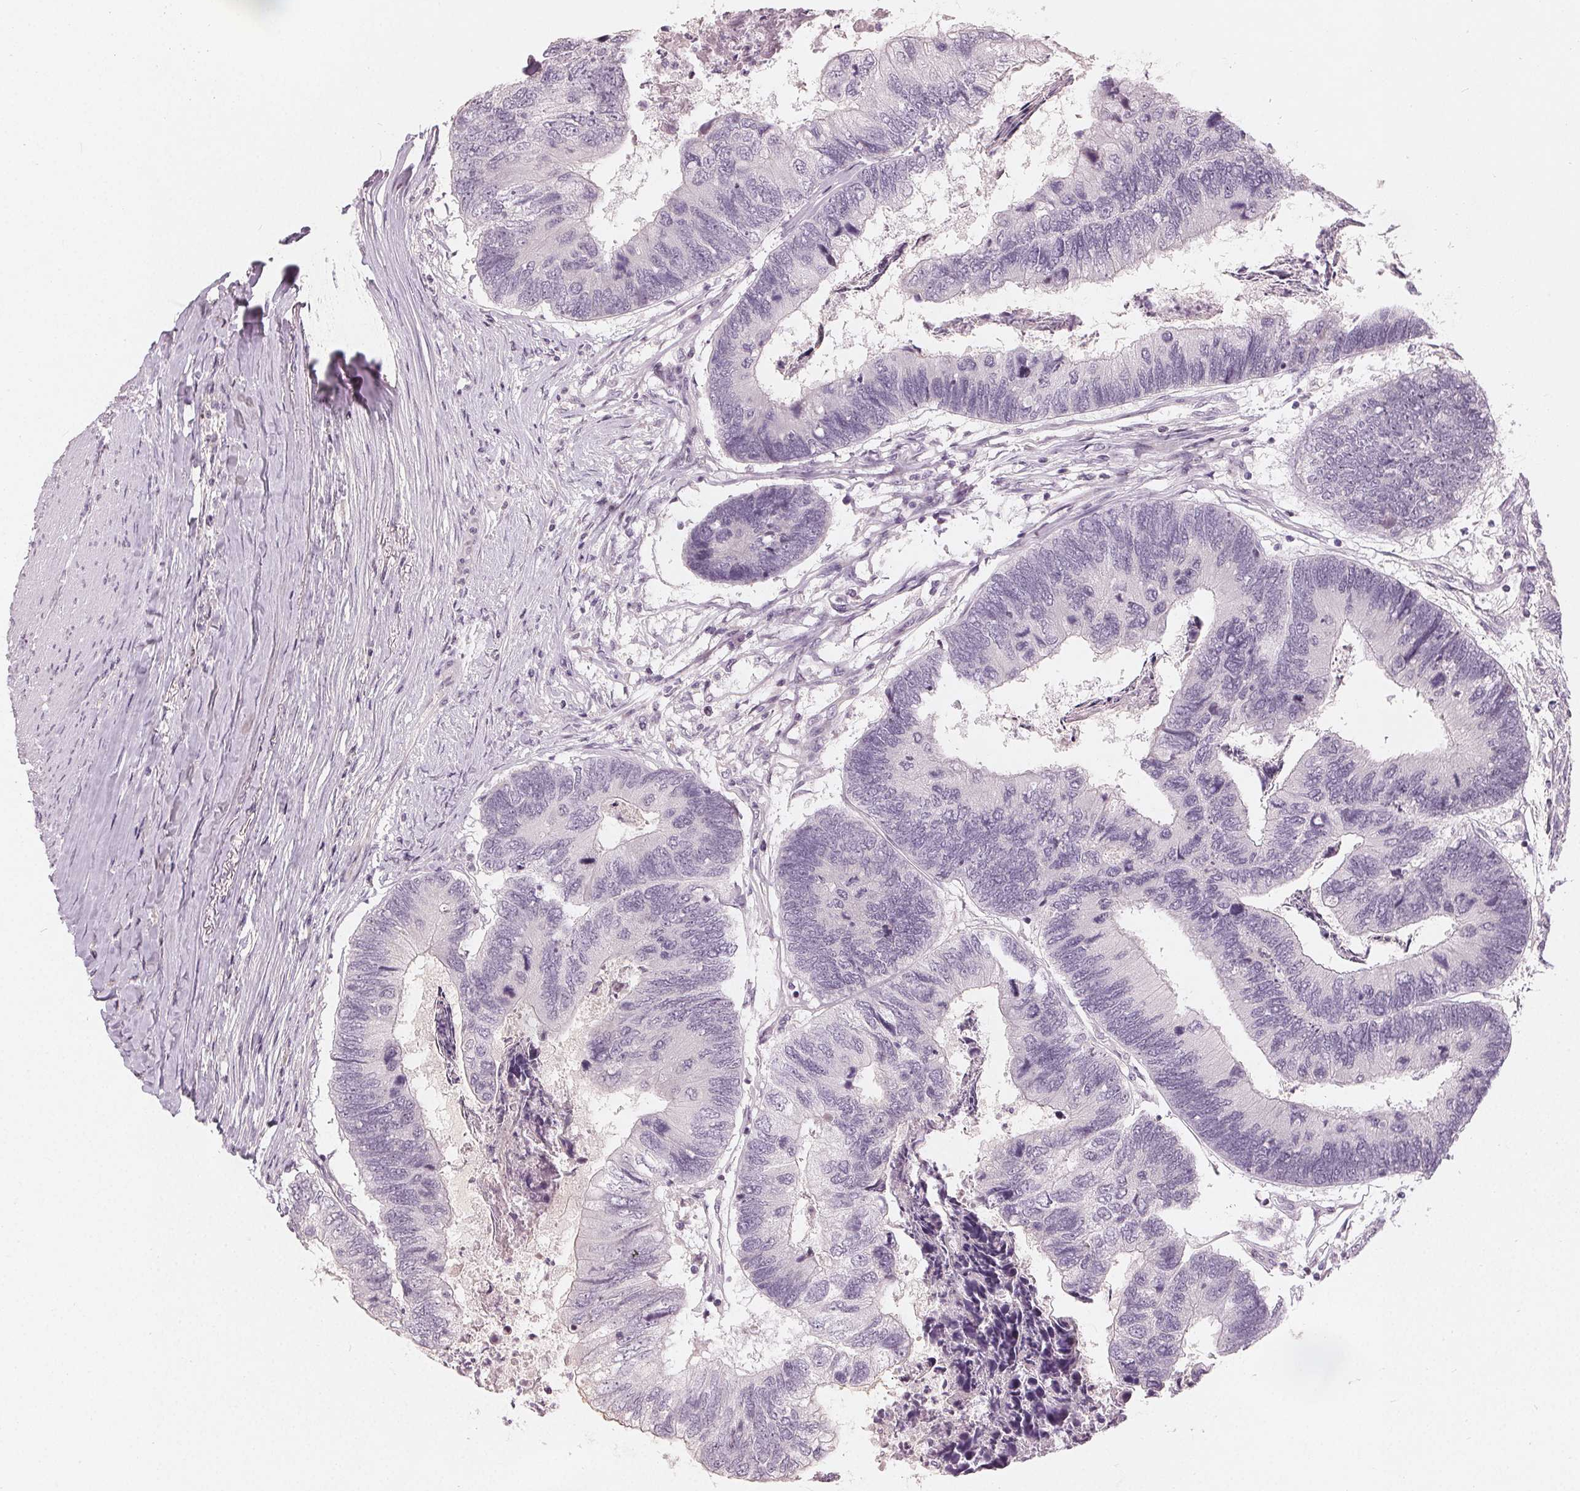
{"staining": {"intensity": "negative", "quantity": "none", "location": "none"}, "tissue": "colorectal cancer", "cell_type": "Tumor cells", "image_type": "cancer", "snomed": [{"axis": "morphology", "description": "Adenocarcinoma, NOS"}, {"axis": "topography", "description": "Colon"}], "caption": "An immunohistochemistry histopathology image of colorectal cancer is shown. There is no staining in tumor cells of colorectal cancer. (DAB (3,3'-diaminobenzidine) IHC, high magnification).", "gene": "TRIM60", "patient": {"sex": "female", "age": 67}}